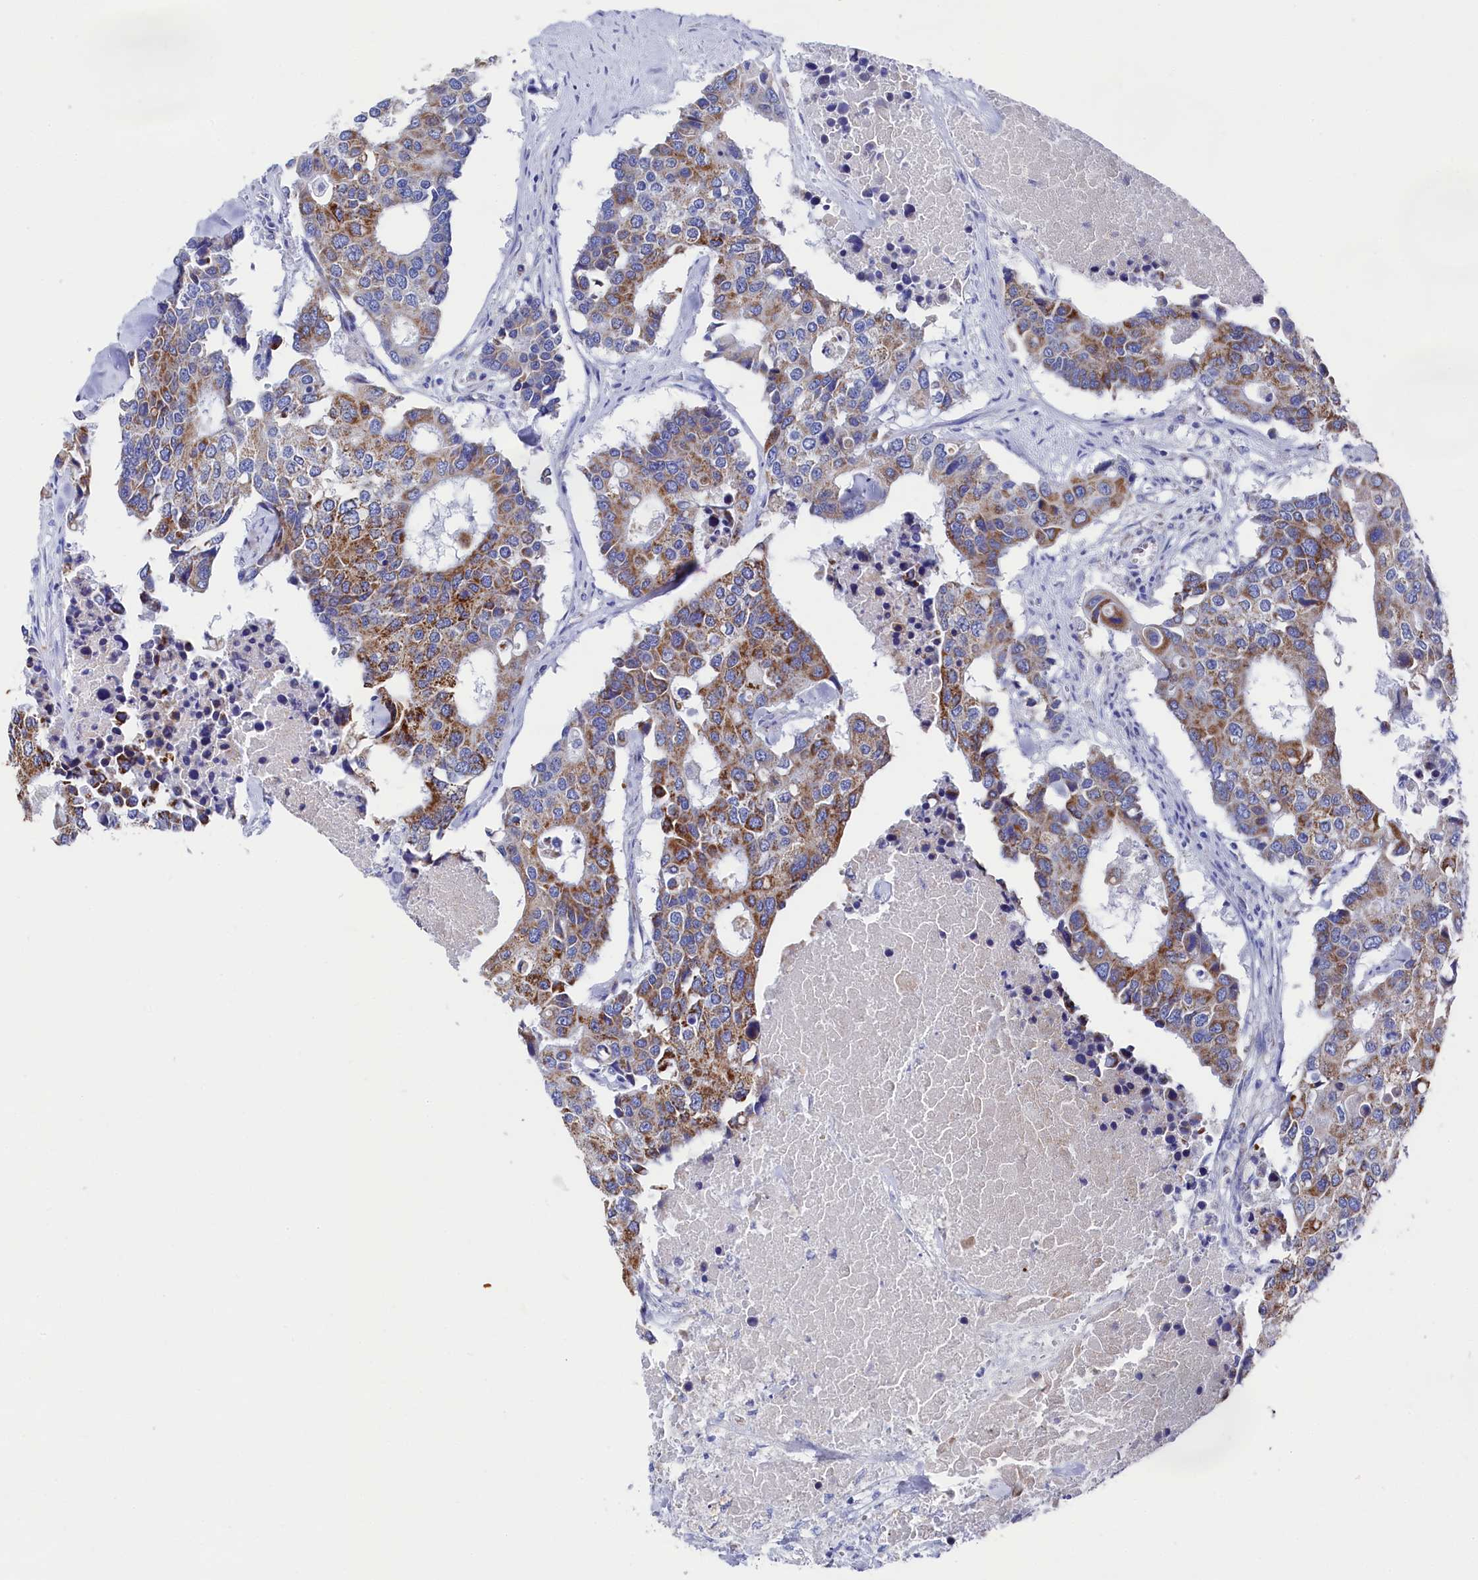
{"staining": {"intensity": "moderate", "quantity": ">75%", "location": "cytoplasmic/membranous"}, "tissue": "colorectal cancer", "cell_type": "Tumor cells", "image_type": "cancer", "snomed": [{"axis": "morphology", "description": "Adenocarcinoma, NOS"}, {"axis": "topography", "description": "Colon"}], "caption": "This photomicrograph reveals immunohistochemistry (IHC) staining of human colorectal adenocarcinoma, with medium moderate cytoplasmic/membranous staining in approximately >75% of tumor cells.", "gene": "MMAB", "patient": {"sex": "male", "age": 77}}